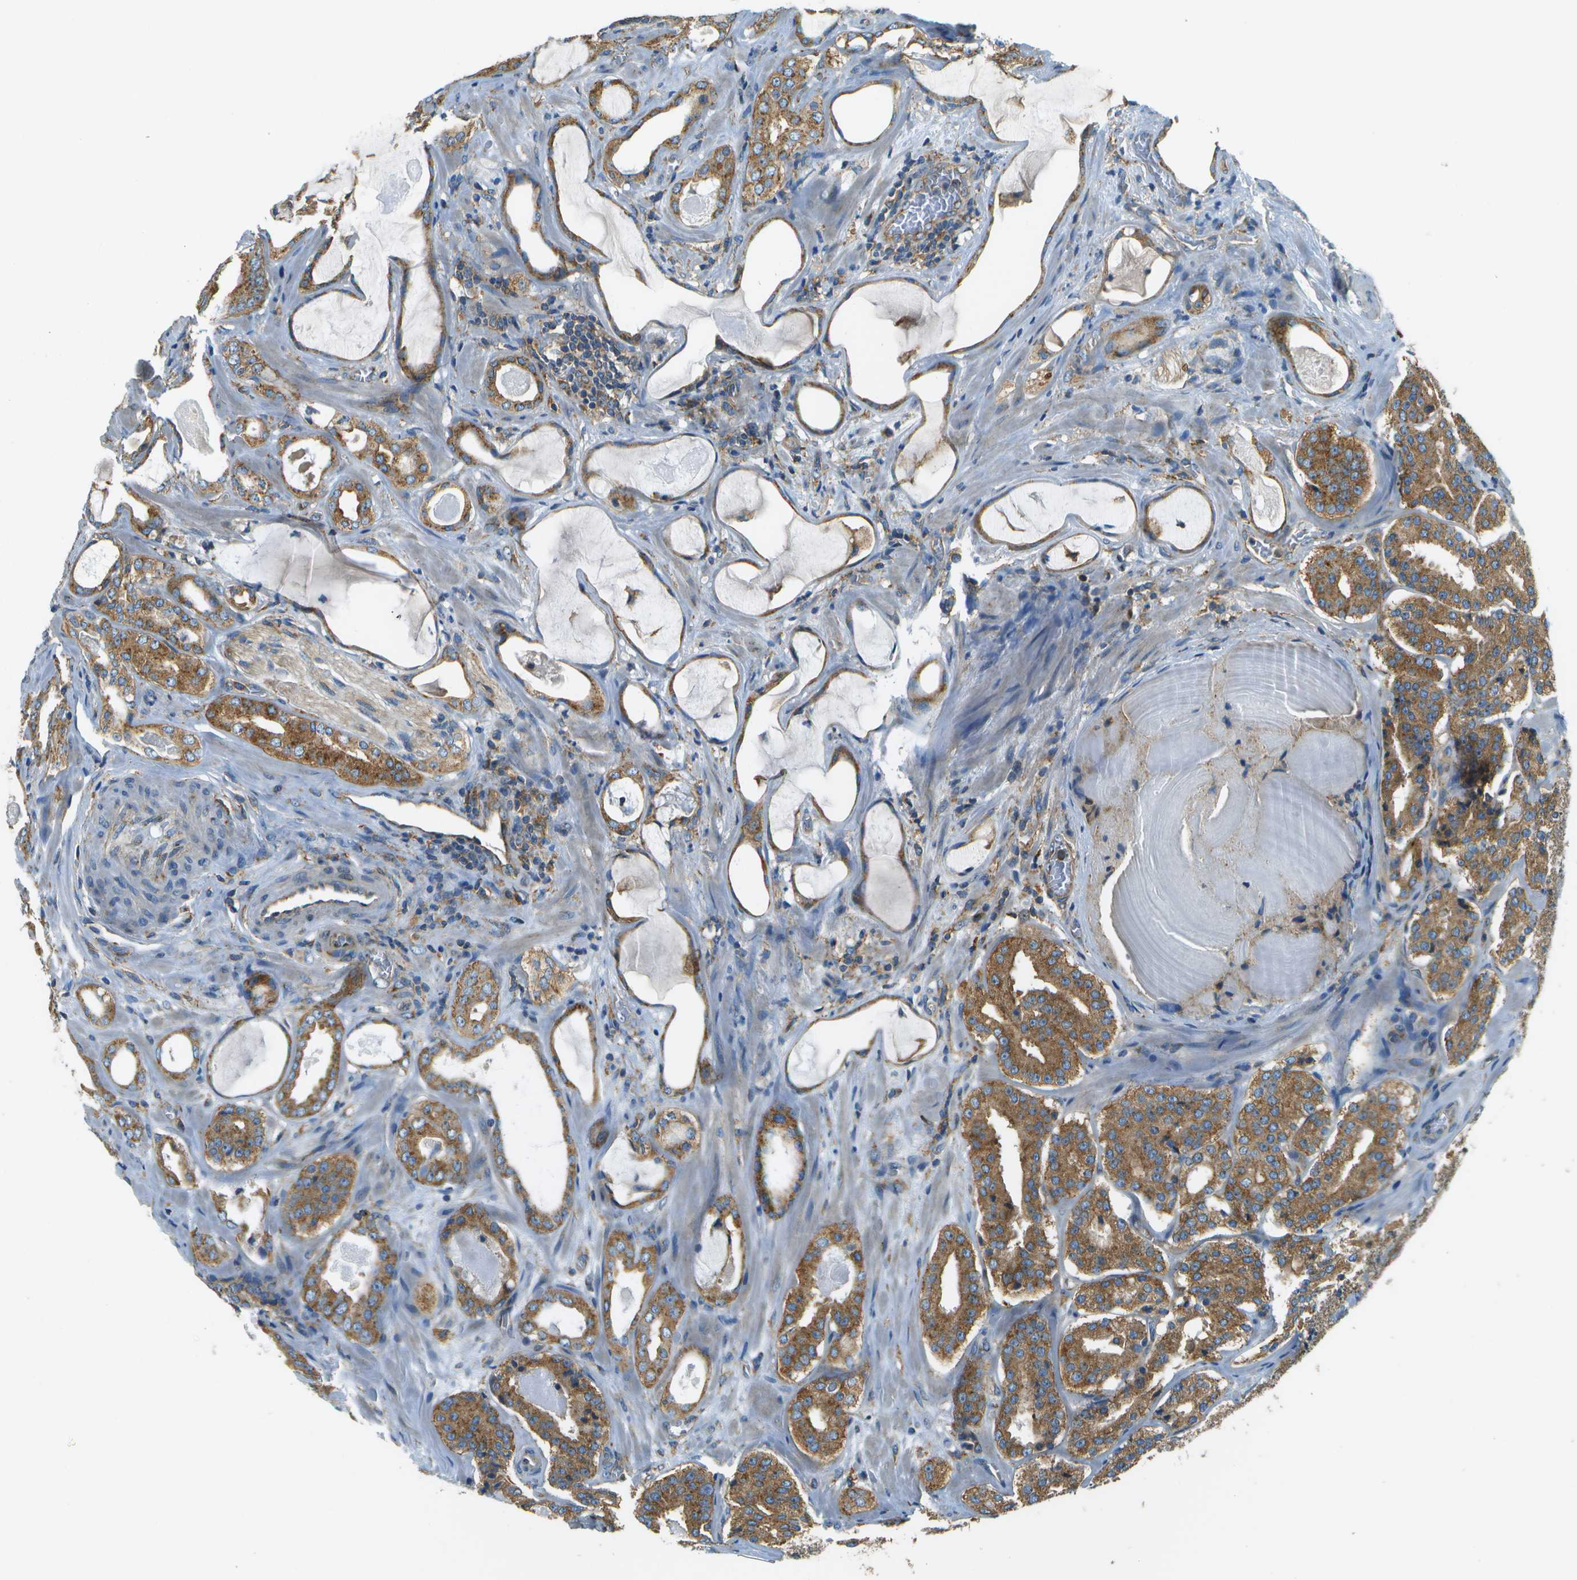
{"staining": {"intensity": "moderate", "quantity": ">75%", "location": "cytoplasmic/membranous"}, "tissue": "prostate cancer", "cell_type": "Tumor cells", "image_type": "cancer", "snomed": [{"axis": "morphology", "description": "Adenocarcinoma, High grade"}, {"axis": "topography", "description": "Prostate"}], "caption": "Adenocarcinoma (high-grade) (prostate) stained for a protein (brown) demonstrates moderate cytoplasmic/membranous positive staining in approximately >75% of tumor cells.", "gene": "CLTC", "patient": {"sex": "male", "age": 60}}